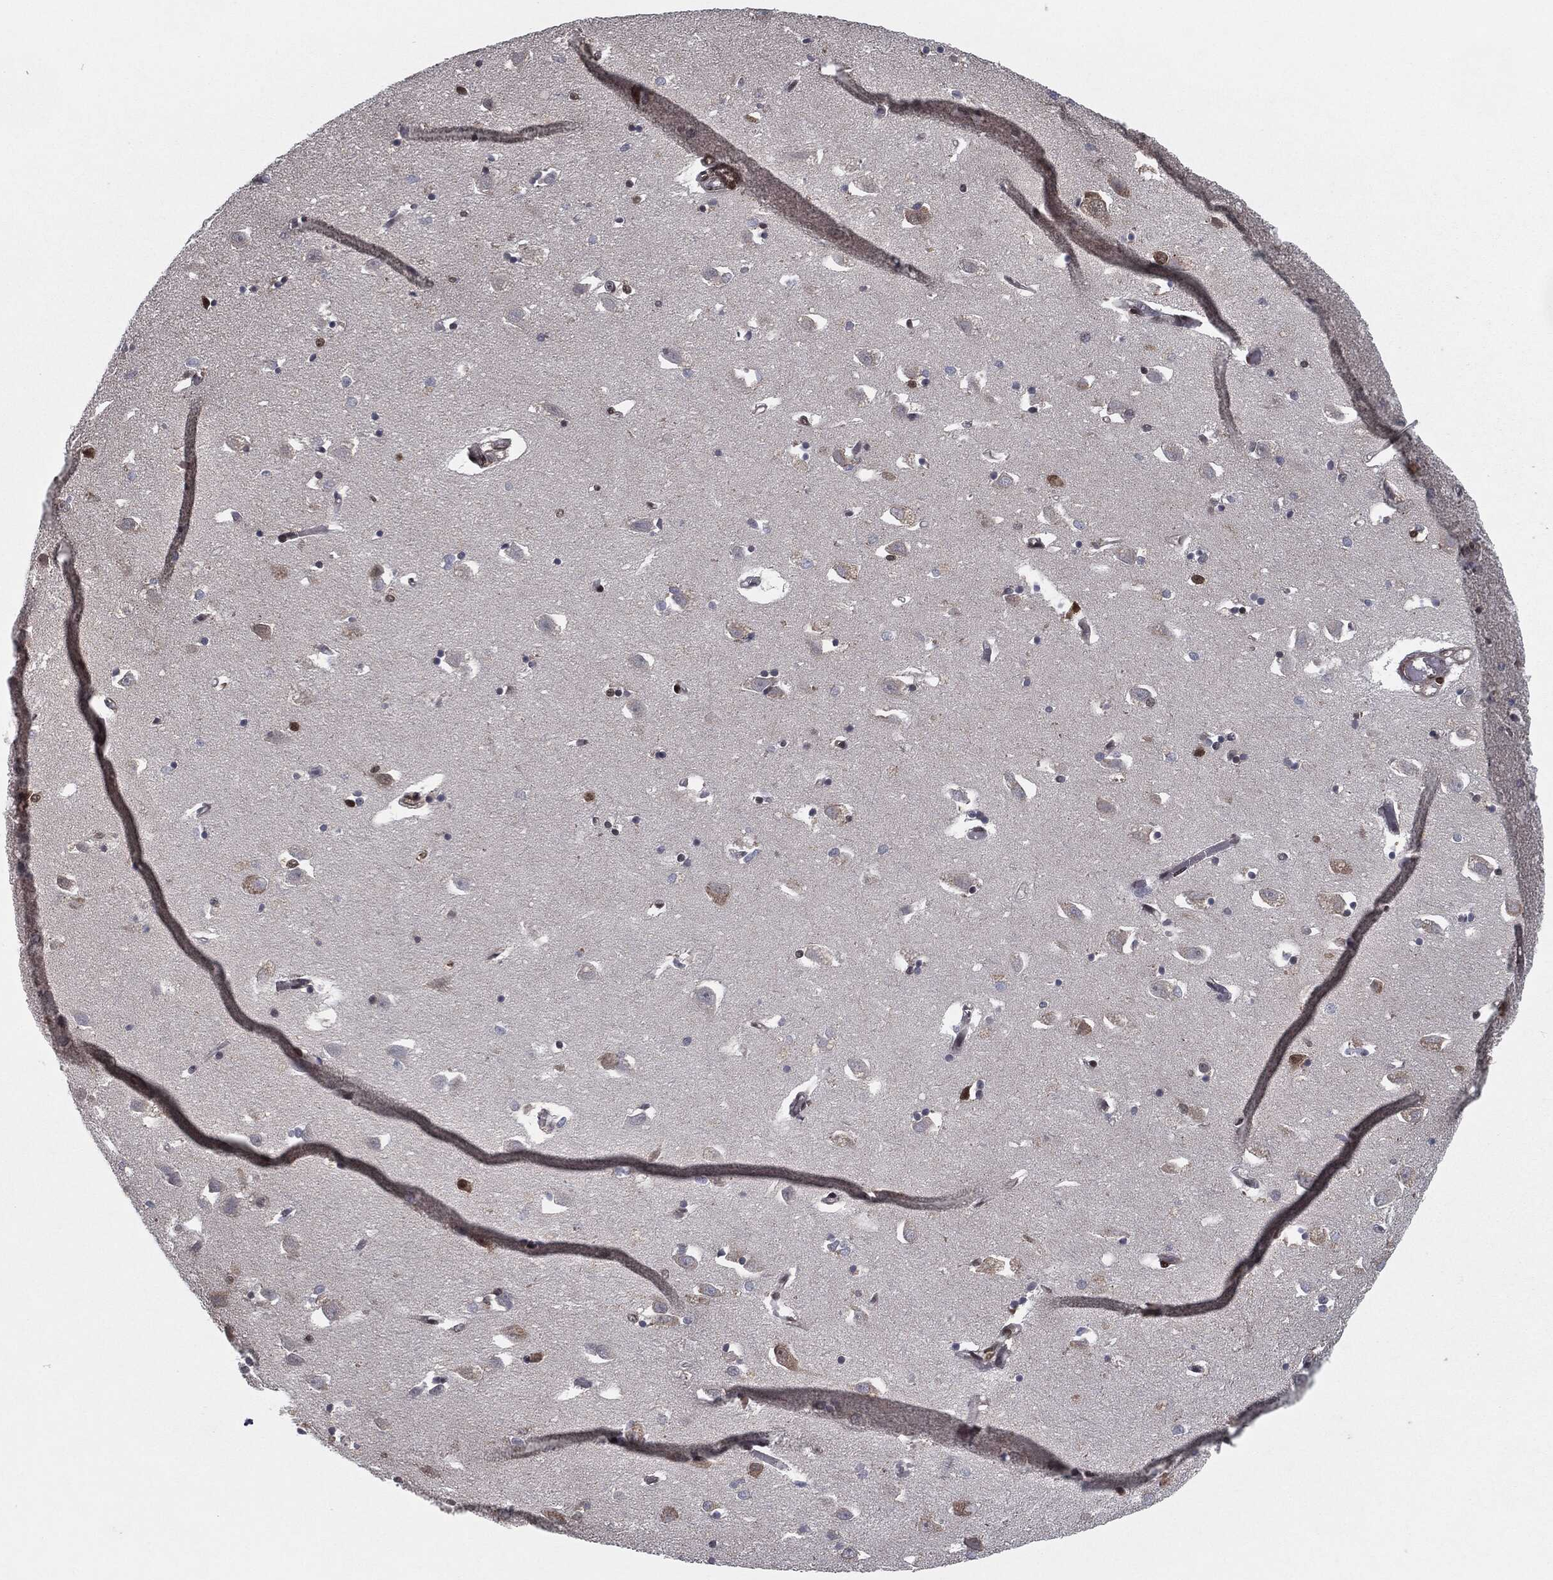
{"staining": {"intensity": "moderate", "quantity": "<25%", "location": "nuclear"}, "tissue": "hippocampus", "cell_type": "Glial cells", "image_type": "normal", "snomed": [{"axis": "morphology", "description": "Normal tissue, NOS"}, {"axis": "topography", "description": "Lateral ventricle wall"}, {"axis": "topography", "description": "Hippocampus"}], "caption": "High-power microscopy captured an IHC micrograph of unremarkable hippocampus, revealing moderate nuclear positivity in approximately <25% of glial cells.", "gene": "CHCHD2", "patient": {"sex": "female", "age": 63}}